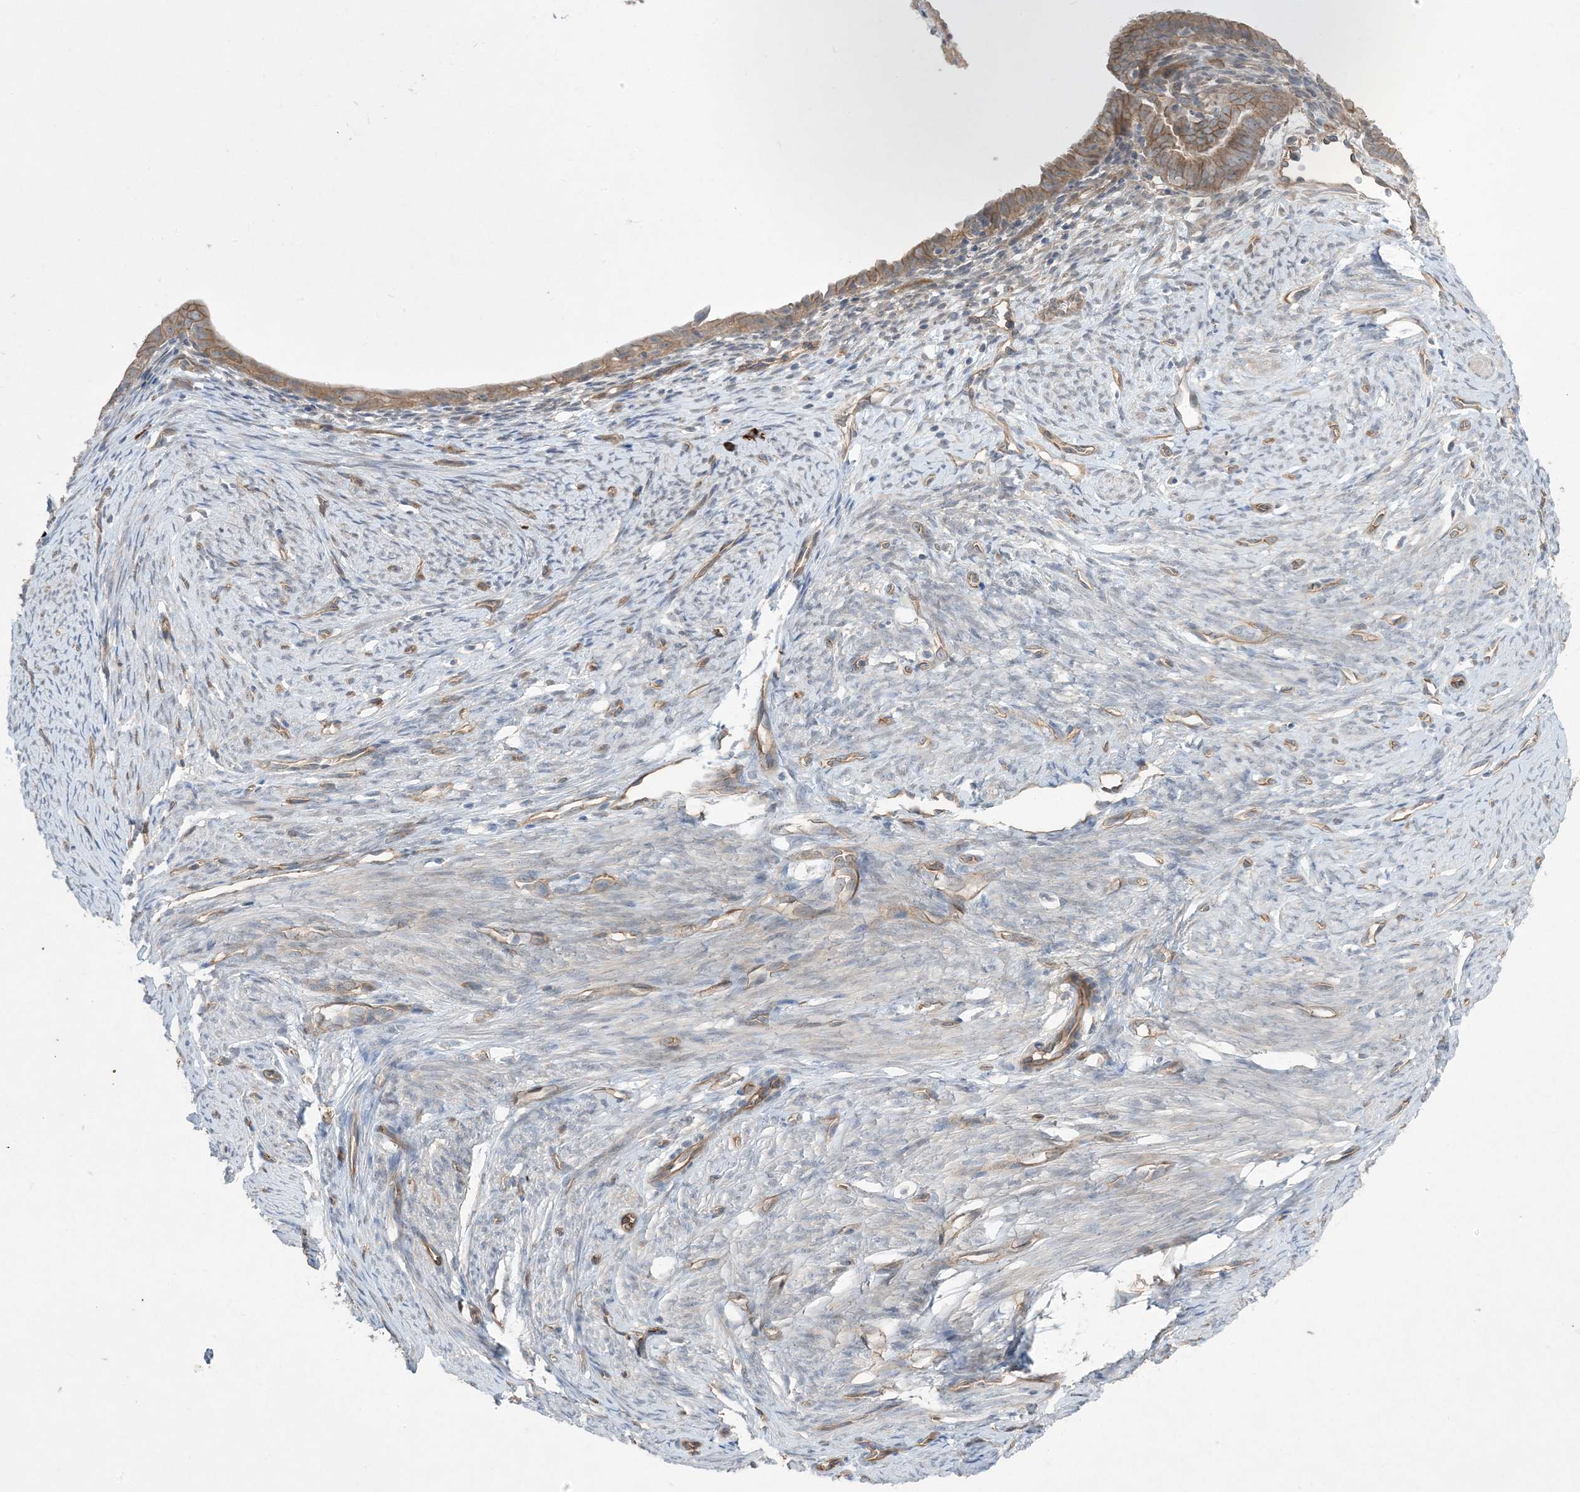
{"staining": {"intensity": "moderate", "quantity": ">75%", "location": "cytoplasmic/membranous"}, "tissue": "endometrial cancer", "cell_type": "Tumor cells", "image_type": "cancer", "snomed": [{"axis": "morphology", "description": "Adenocarcinoma, NOS"}, {"axis": "topography", "description": "Endometrium"}], "caption": "IHC image of neoplastic tissue: human adenocarcinoma (endometrial) stained using IHC demonstrates medium levels of moderate protein expression localized specifically in the cytoplasmic/membranous of tumor cells, appearing as a cytoplasmic/membranous brown color.", "gene": "AOC1", "patient": {"sex": "female", "age": 51}}